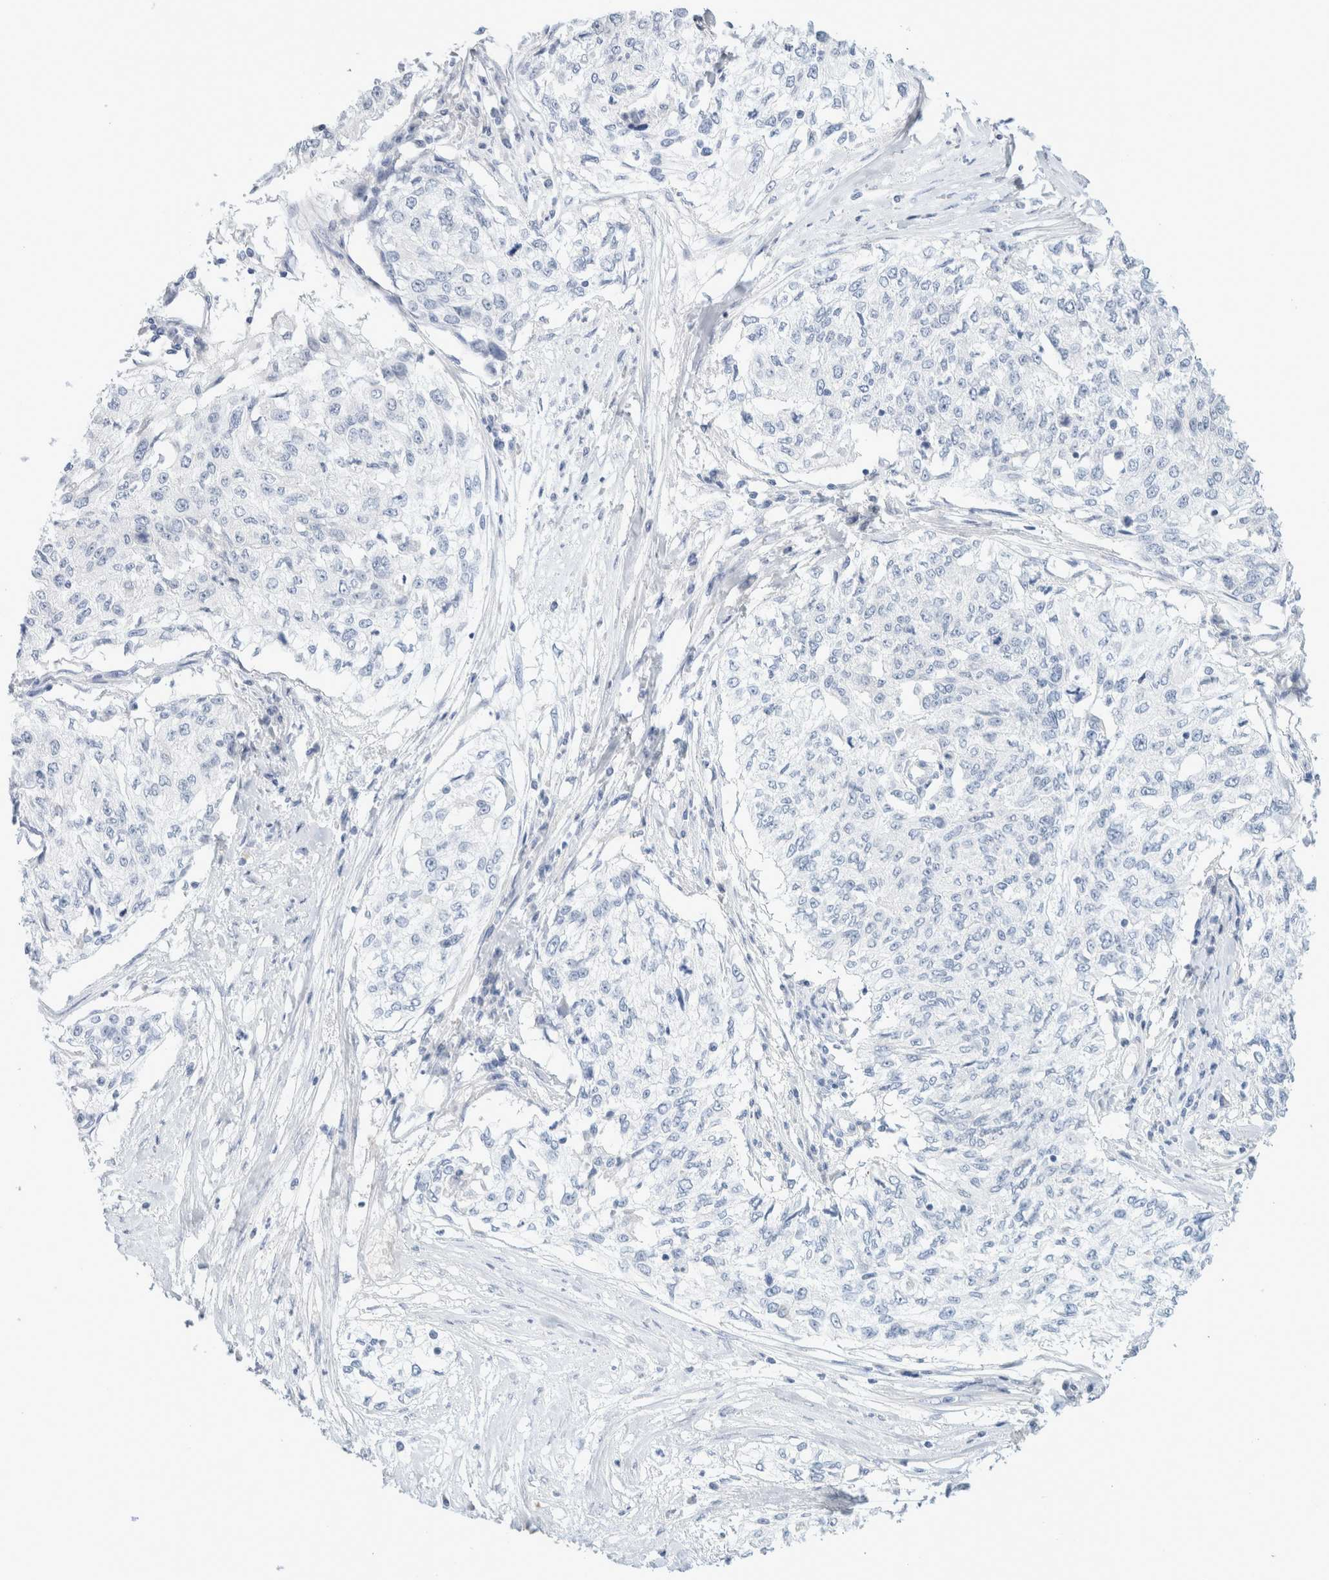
{"staining": {"intensity": "negative", "quantity": "none", "location": "none"}, "tissue": "cervical cancer", "cell_type": "Tumor cells", "image_type": "cancer", "snomed": [{"axis": "morphology", "description": "Squamous cell carcinoma, NOS"}, {"axis": "topography", "description": "Cervix"}], "caption": "This is a histopathology image of immunohistochemistry (IHC) staining of cervical cancer (squamous cell carcinoma), which shows no staining in tumor cells.", "gene": "CPQ", "patient": {"sex": "female", "age": 57}}